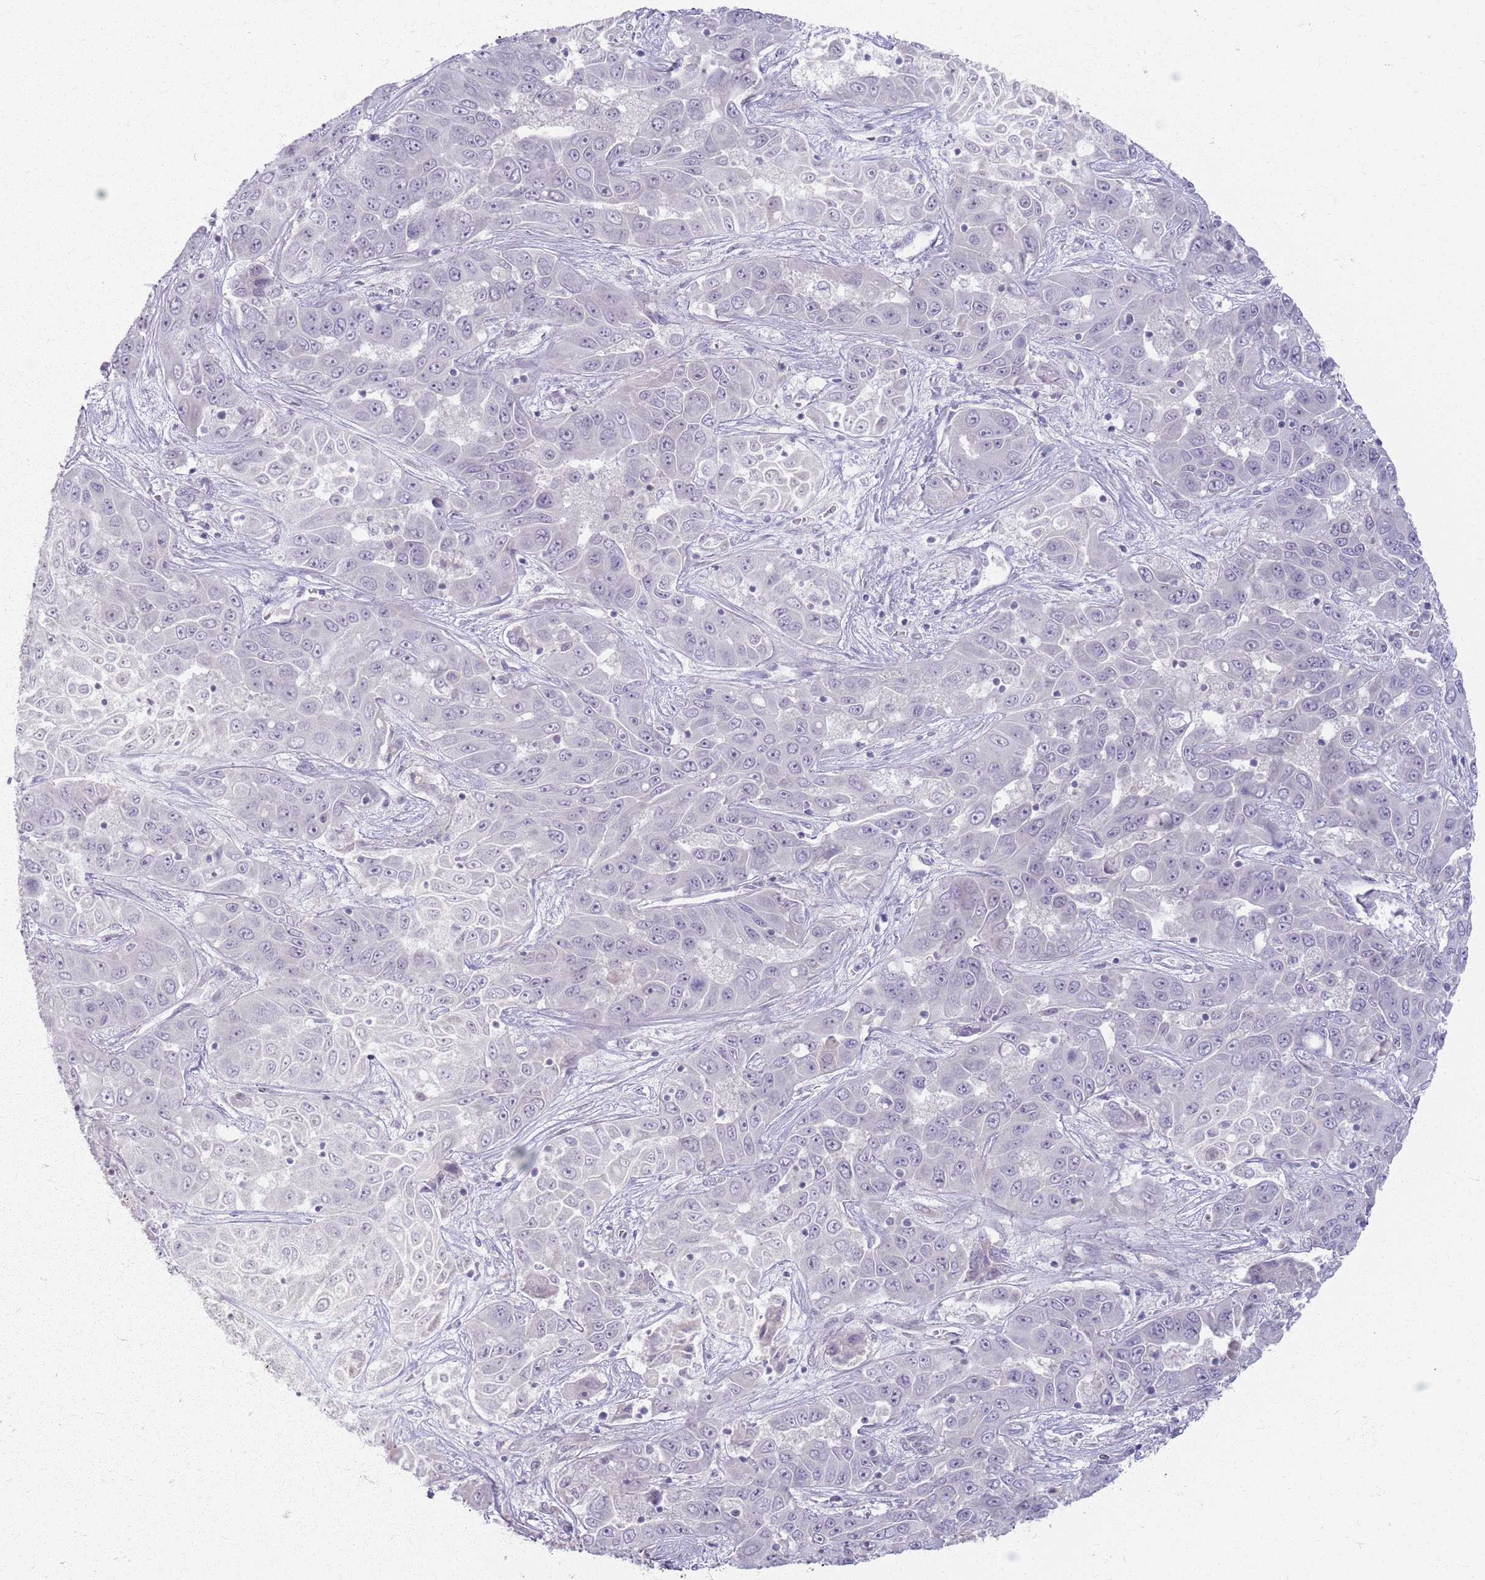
{"staining": {"intensity": "negative", "quantity": "none", "location": "none"}, "tissue": "liver cancer", "cell_type": "Tumor cells", "image_type": "cancer", "snomed": [{"axis": "morphology", "description": "Cholangiocarcinoma"}, {"axis": "topography", "description": "Liver"}], "caption": "A high-resolution micrograph shows immunohistochemistry staining of liver cancer, which shows no significant positivity in tumor cells.", "gene": "CRIPT", "patient": {"sex": "female", "age": 52}}